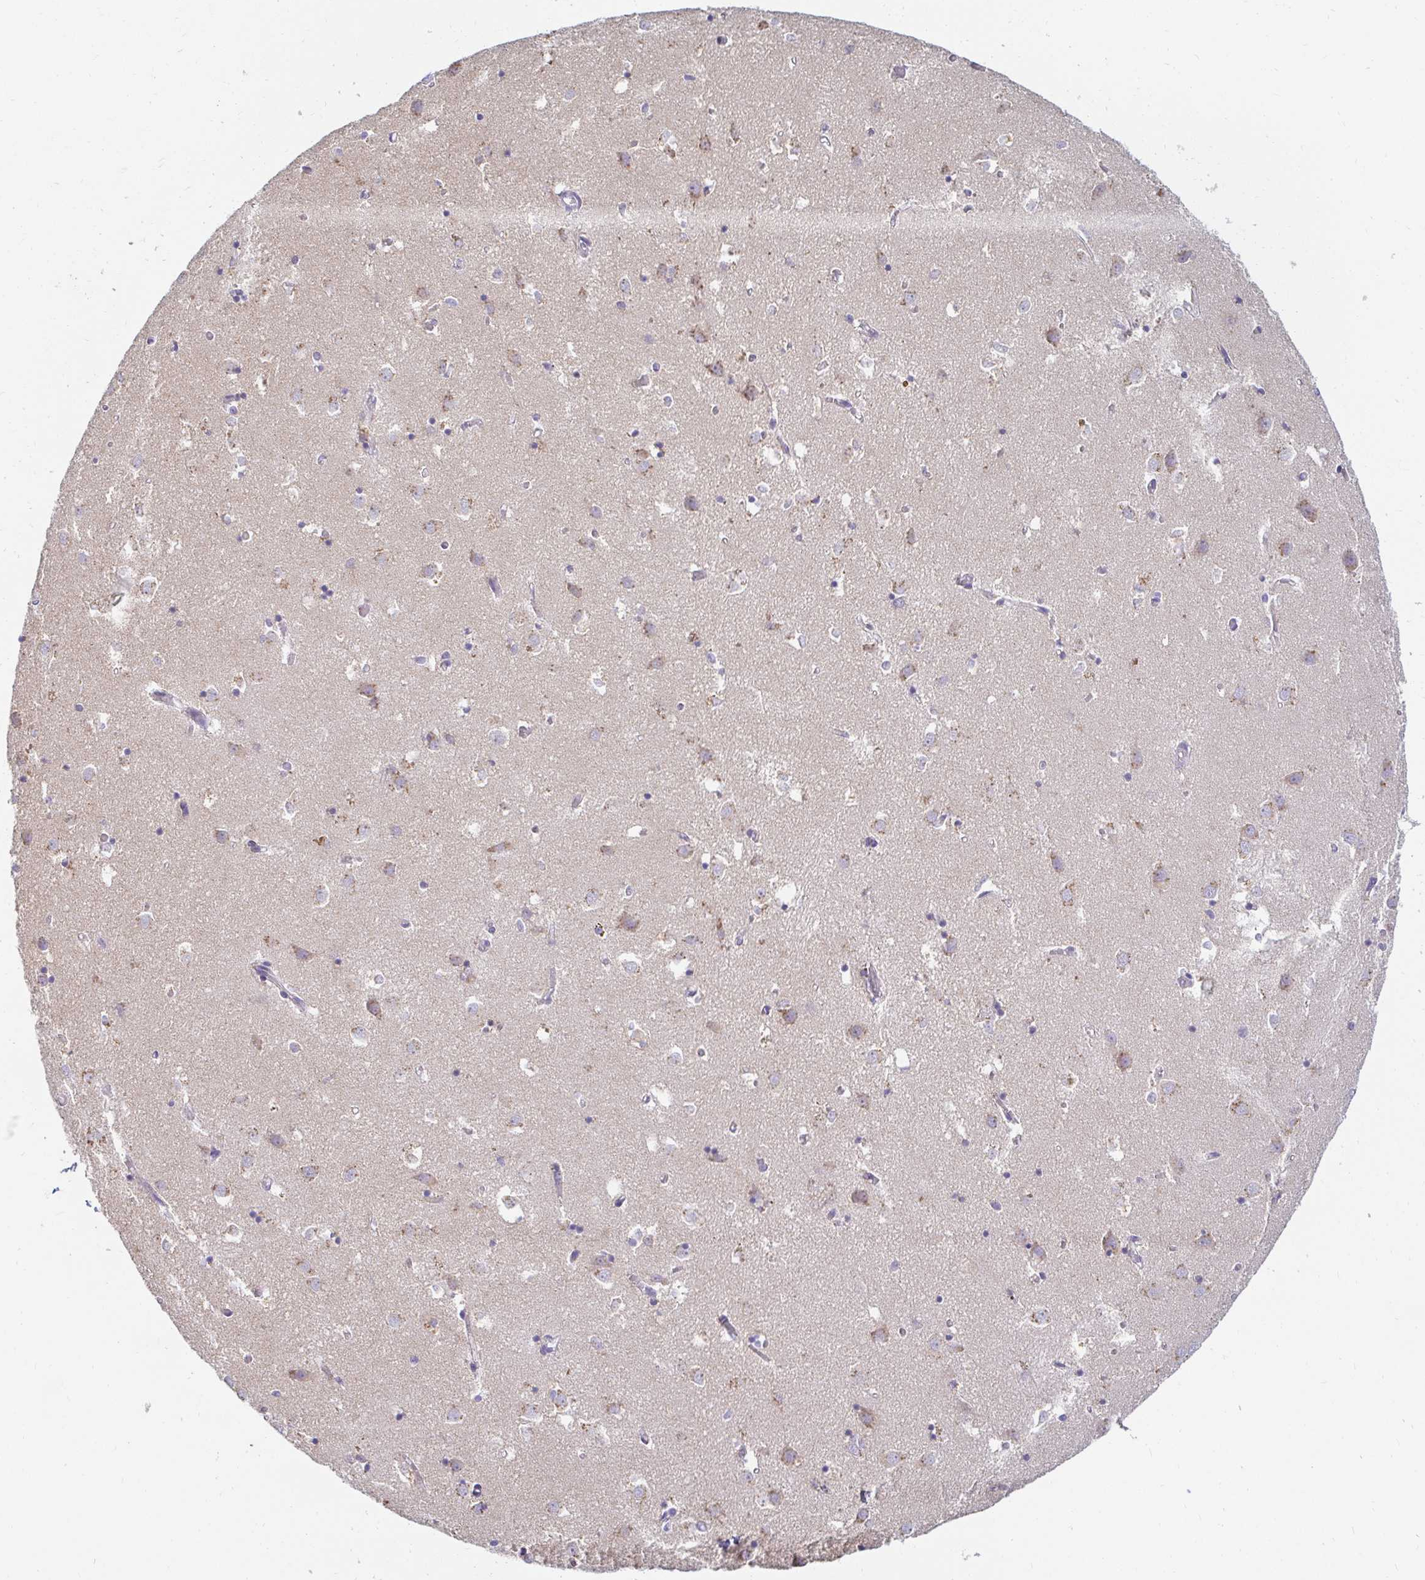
{"staining": {"intensity": "negative", "quantity": "none", "location": "none"}, "tissue": "caudate", "cell_type": "Glial cells", "image_type": "normal", "snomed": [{"axis": "morphology", "description": "Normal tissue, NOS"}, {"axis": "topography", "description": "Lateral ventricle wall"}], "caption": "High power microscopy image of an immunohistochemistry histopathology image of unremarkable caudate, revealing no significant expression in glial cells.", "gene": "OR51D1", "patient": {"sex": "male", "age": 70}}